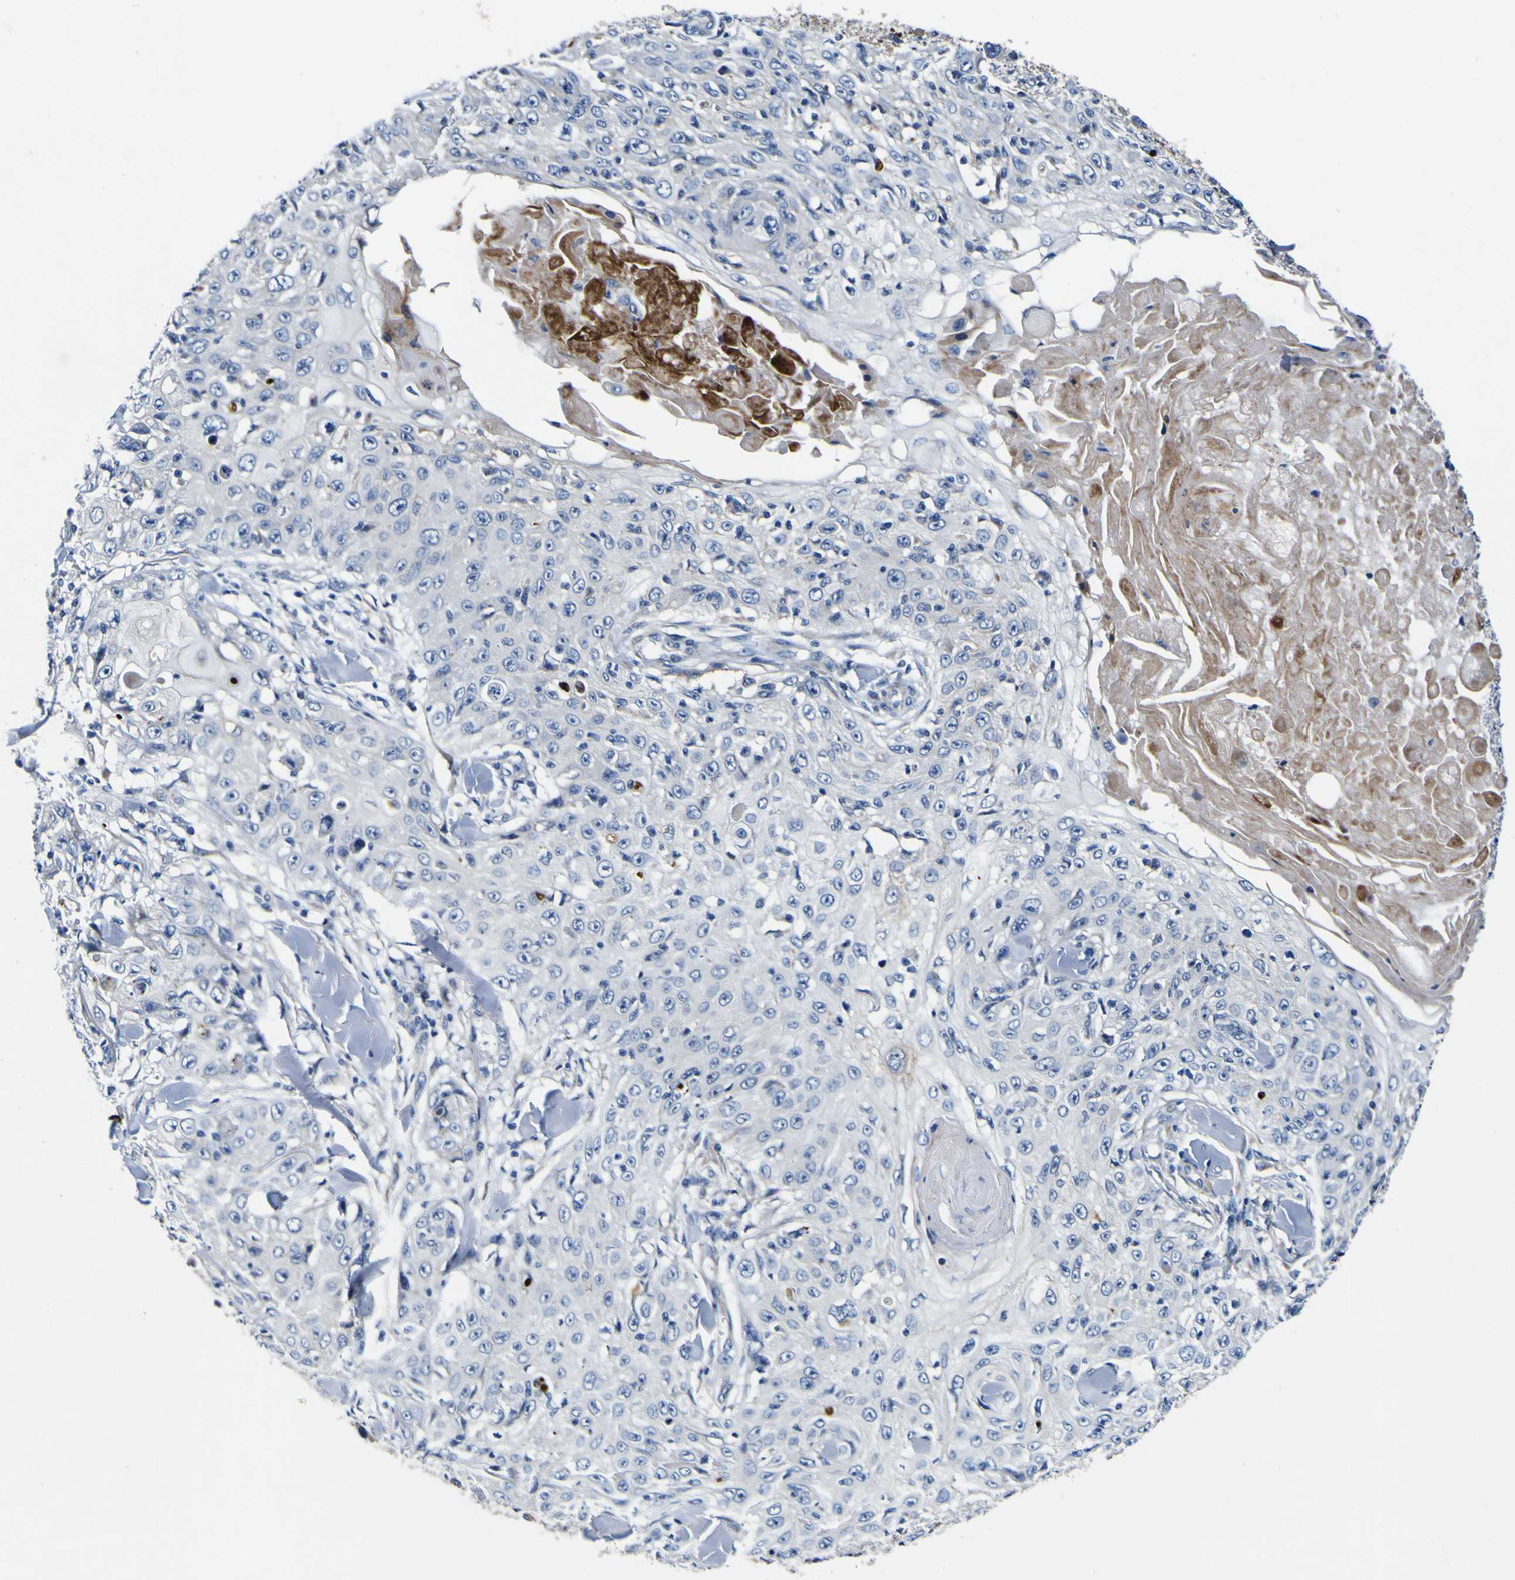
{"staining": {"intensity": "negative", "quantity": "none", "location": "none"}, "tissue": "skin cancer", "cell_type": "Tumor cells", "image_type": "cancer", "snomed": [{"axis": "morphology", "description": "Squamous cell carcinoma, NOS"}, {"axis": "topography", "description": "Skin"}], "caption": "This image is of skin squamous cell carcinoma stained with IHC to label a protein in brown with the nuclei are counter-stained blue. There is no expression in tumor cells.", "gene": "AGAP3", "patient": {"sex": "male", "age": 86}}